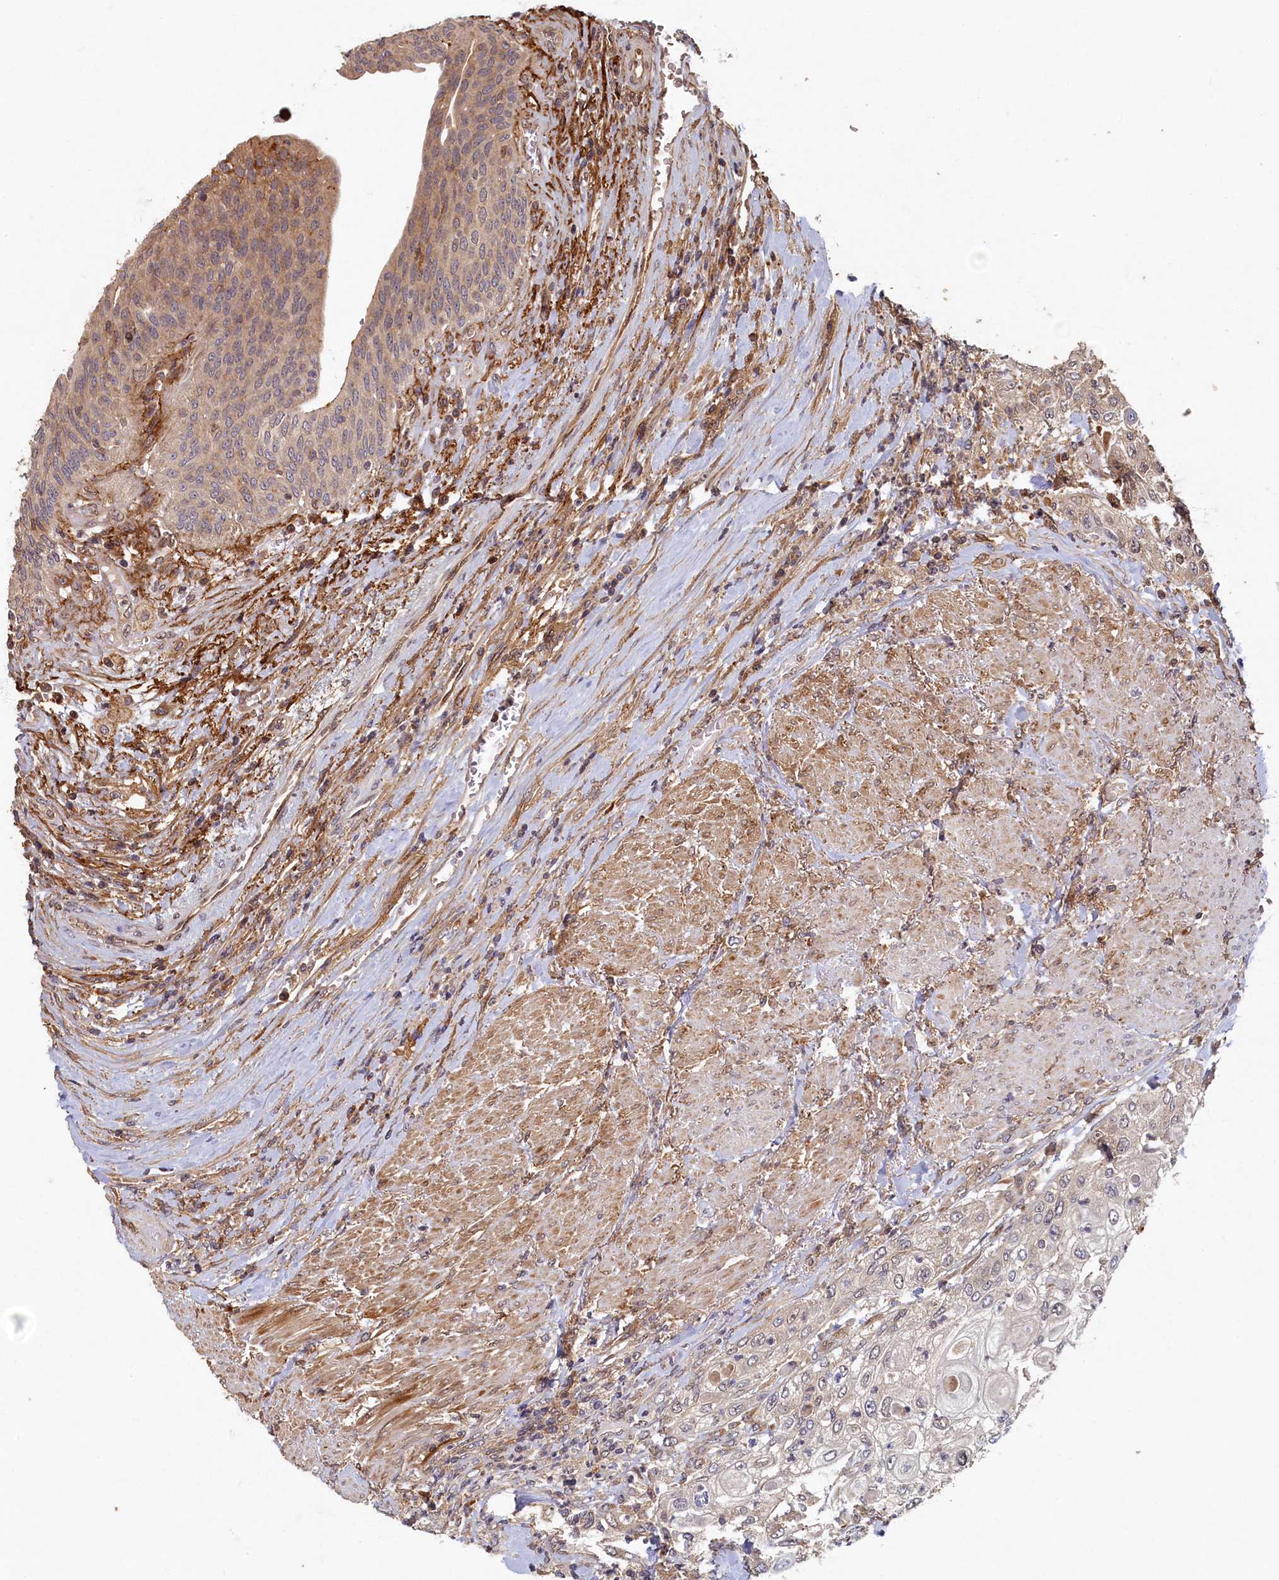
{"staining": {"intensity": "negative", "quantity": "none", "location": "none"}, "tissue": "urothelial cancer", "cell_type": "Tumor cells", "image_type": "cancer", "snomed": [{"axis": "morphology", "description": "Urothelial carcinoma, High grade"}, {"axis": "topography", "description": "Urinary bladder"}], "caption": "Urothelial carcinoma (high-grade) stained for a protein using immunohistochemistry exhibits no staining tumor cells.", "gene": "LCMT2", "patient": {"sex": "female", "age": 79}}